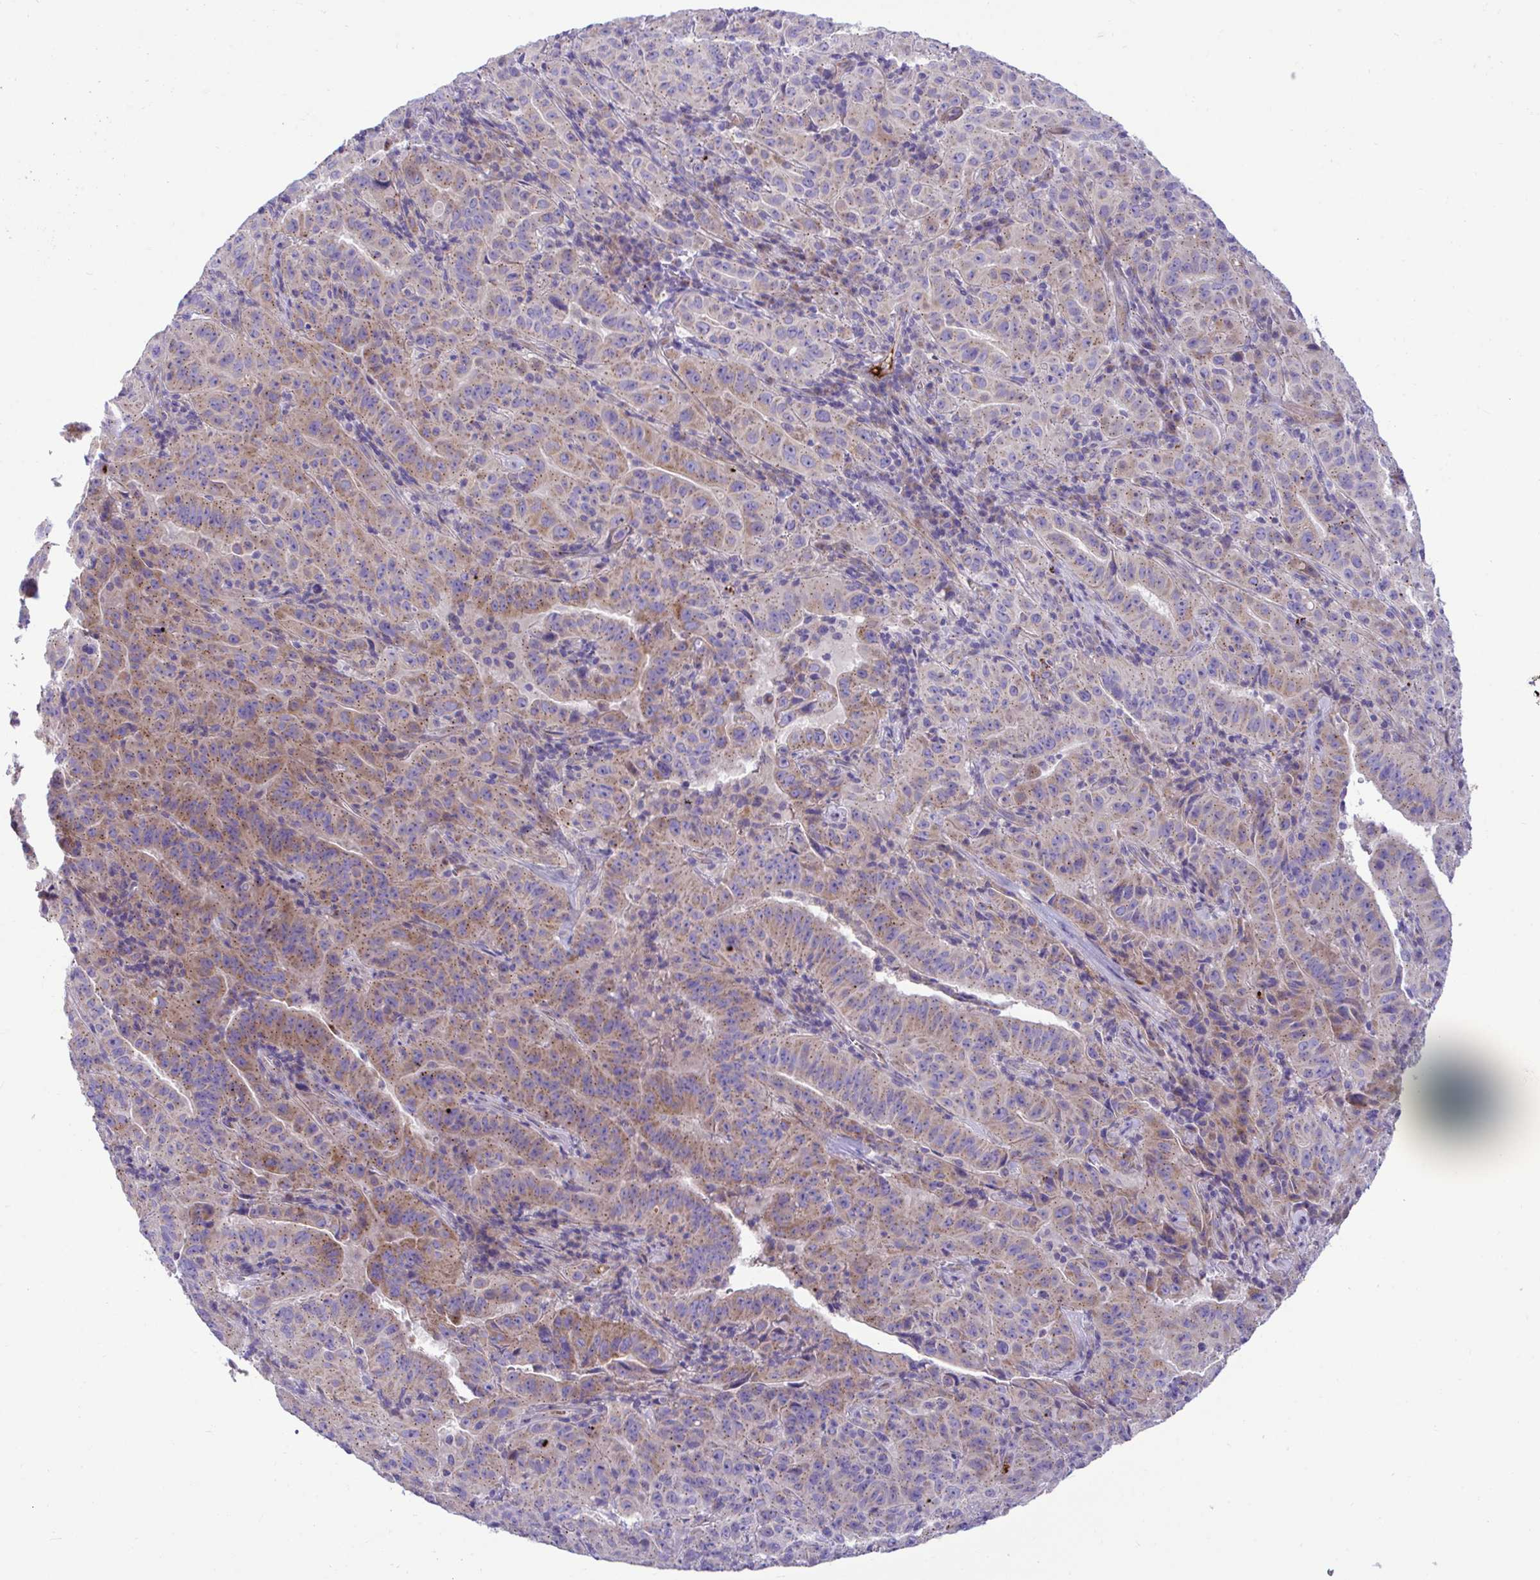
{"staining": {"intensity": "moderate", "quantity": "25%-75%", "location": "cytoplasmic/membranous"}, "tissue": "pancreatic cancer", "cell_type": "Tumor cells", "image_type": "cancer", "snomed": [{"axis": "morphology", "description": "Adenocarcinoma, NOS"}, {"axis": "topography", "description": "Pancreas"}], "caption": "Immunohistochemistry of adenocarcinoma (pancreatic) reveals medium levels of moderate cytoplasmic/membranous expression in about 25%-75% of tumor cells.", "gene": "MRPS16", "patient": {"sex": "male", "age": 63}}